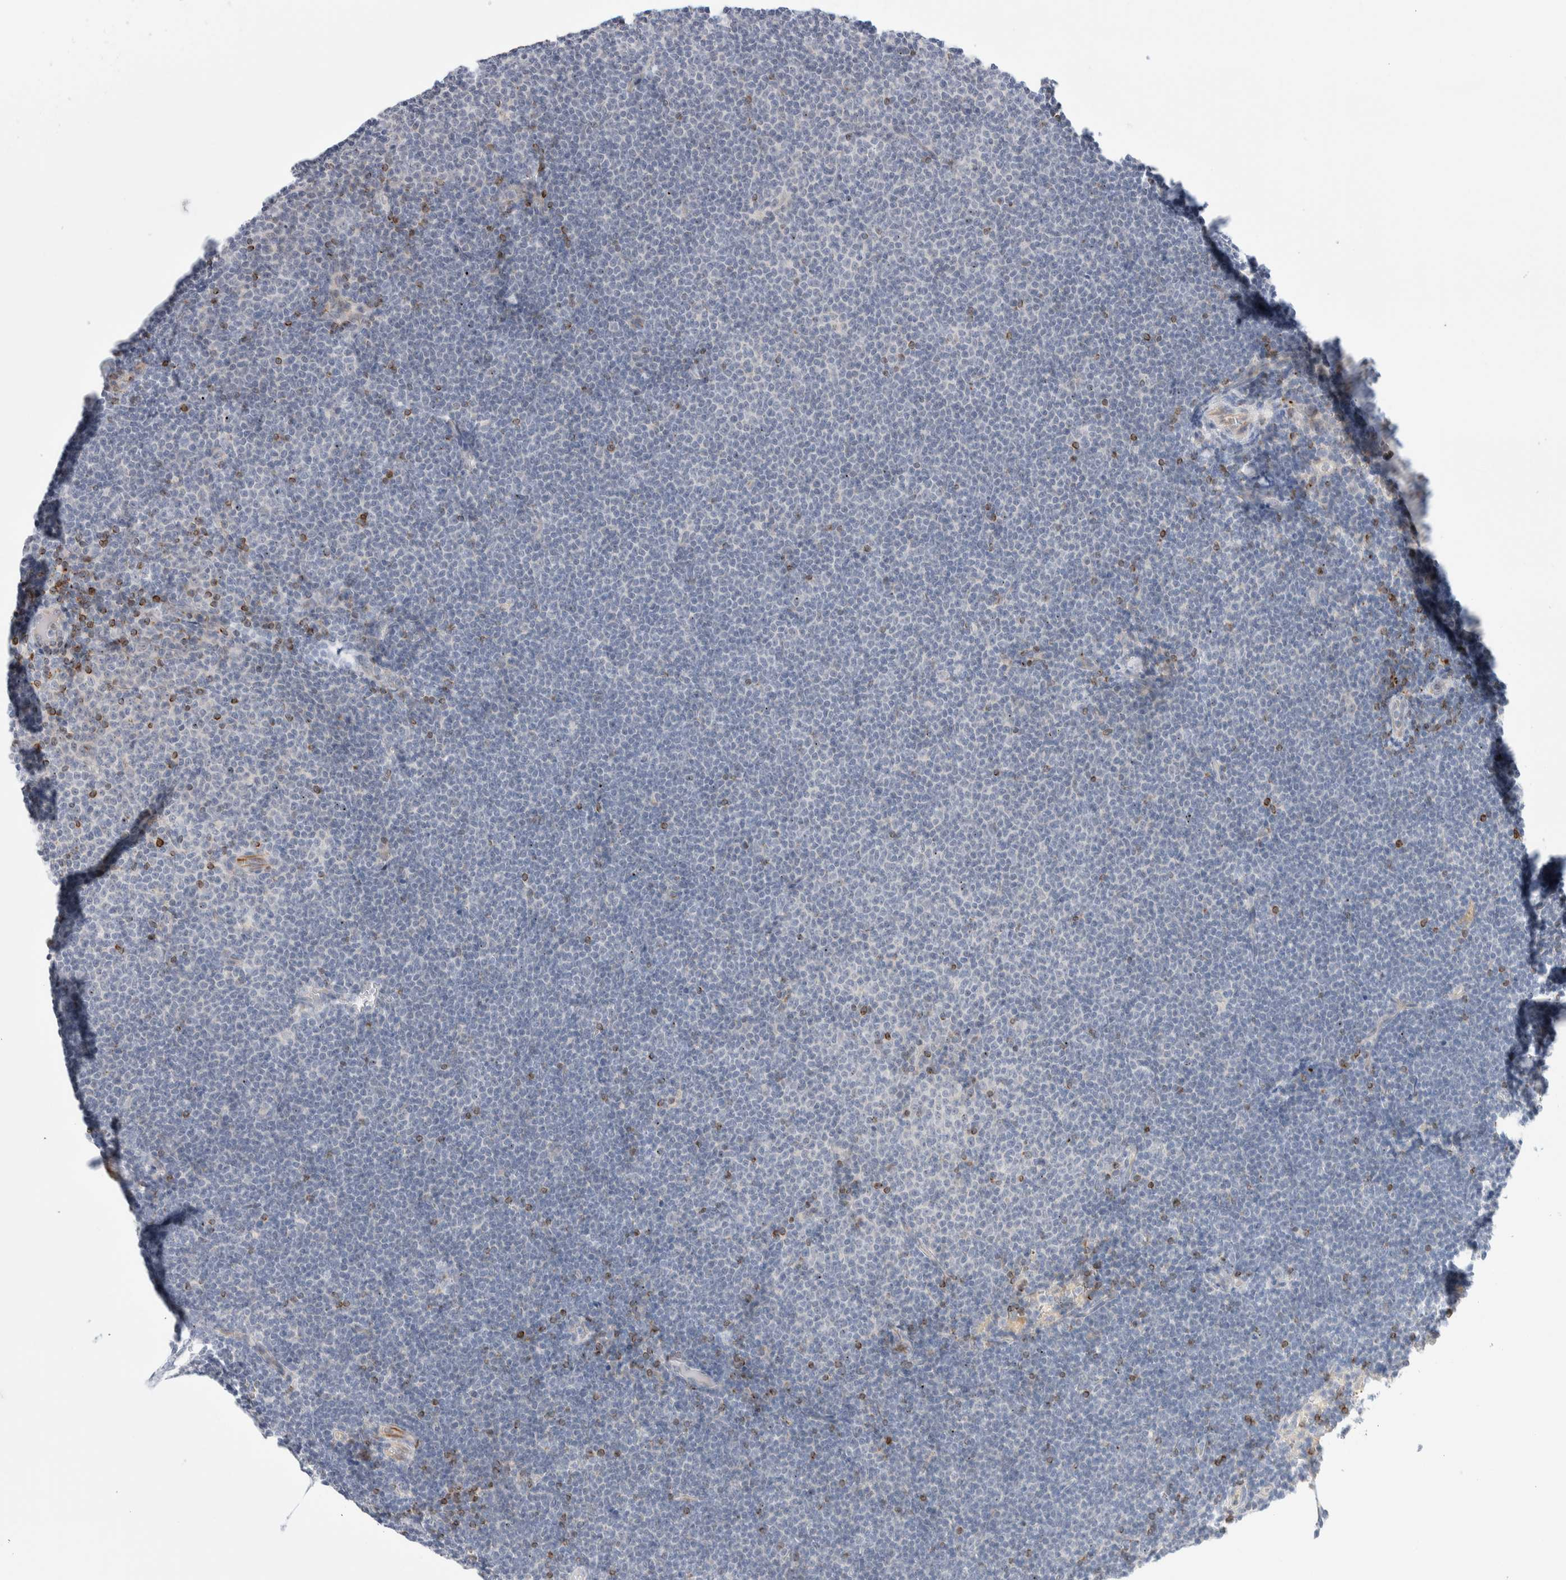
{"staining": {"intensity": "negative", "quantity": "none", "location": "none"}, "tissue": "lymphoma", "cell_type": "Tumor cells", "image_type": "cancer", "snomed": [{"axis": "morphology", "description": "Malignant lymphoma, non-Hodgkin's type, Low grade"}, {"axis": "topography", "description": "Lymph node"}], "caption": "This is a micrograph of IHC staining of malignant lymphoma, non-Hodgkin's type (low-grade), which shows no expression in tumor cells.", "gene": "C1orf112", "patient": {"sex": "female", "age": 53}}